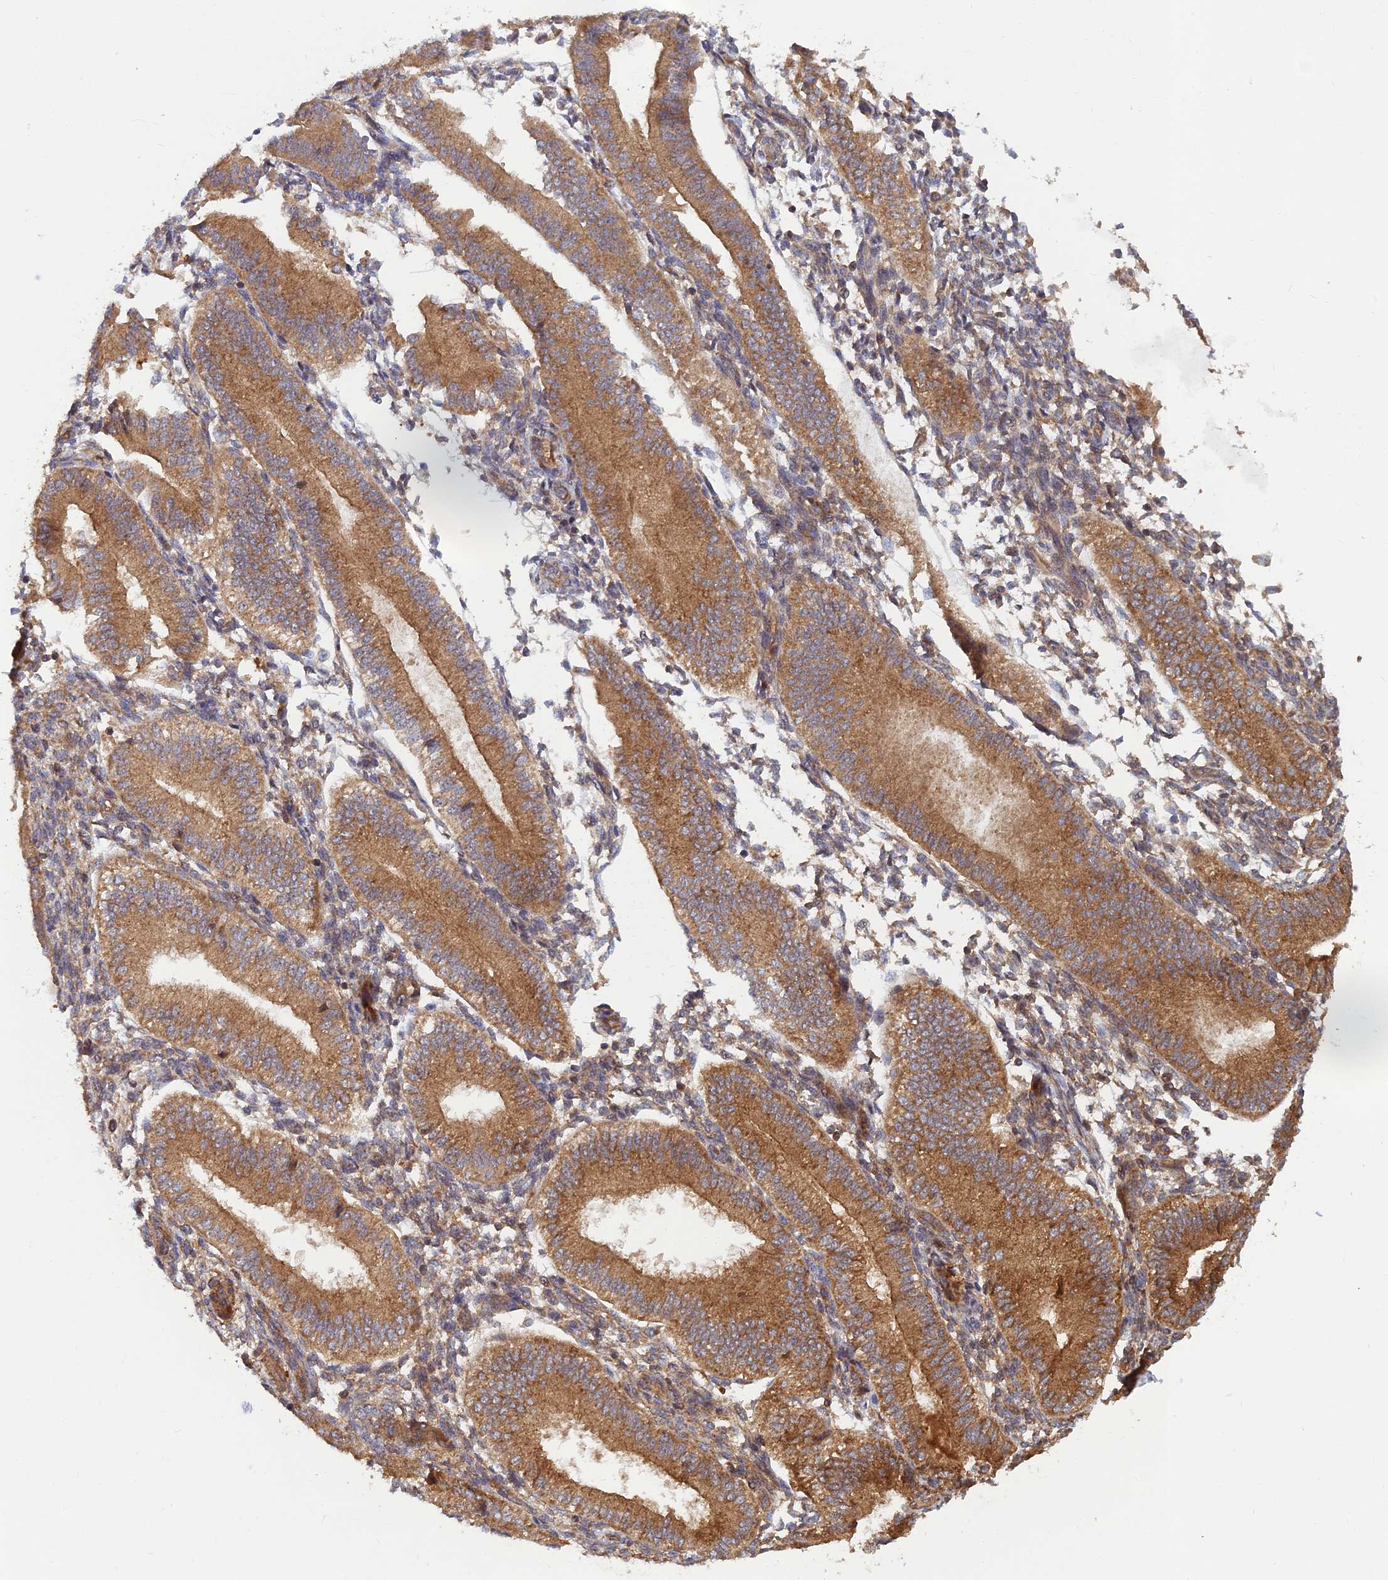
{"staining": {"intensity": "moderate", "quantity": ">75%", "location": "cytoplasmic/membranous"}, "tissue": "endometrium", "cell_type": "Cells in endometrial stroma", "image_type": "normal", "snomed": [{"axis": "morphology", "description": "Normal tissue, NOS"}, {"axis": "topography", "description": "Endometrium"}], "caption": "Immunohistochemistry (IHC) (DAB) staining of unremarkable human endometrium demonstrates moderate cytoplasmic/membranous protein staining in about >75% of cells in endometrial stroma.", "gene": "RELCH", "patient": {"sex": "female", "age": 39}}